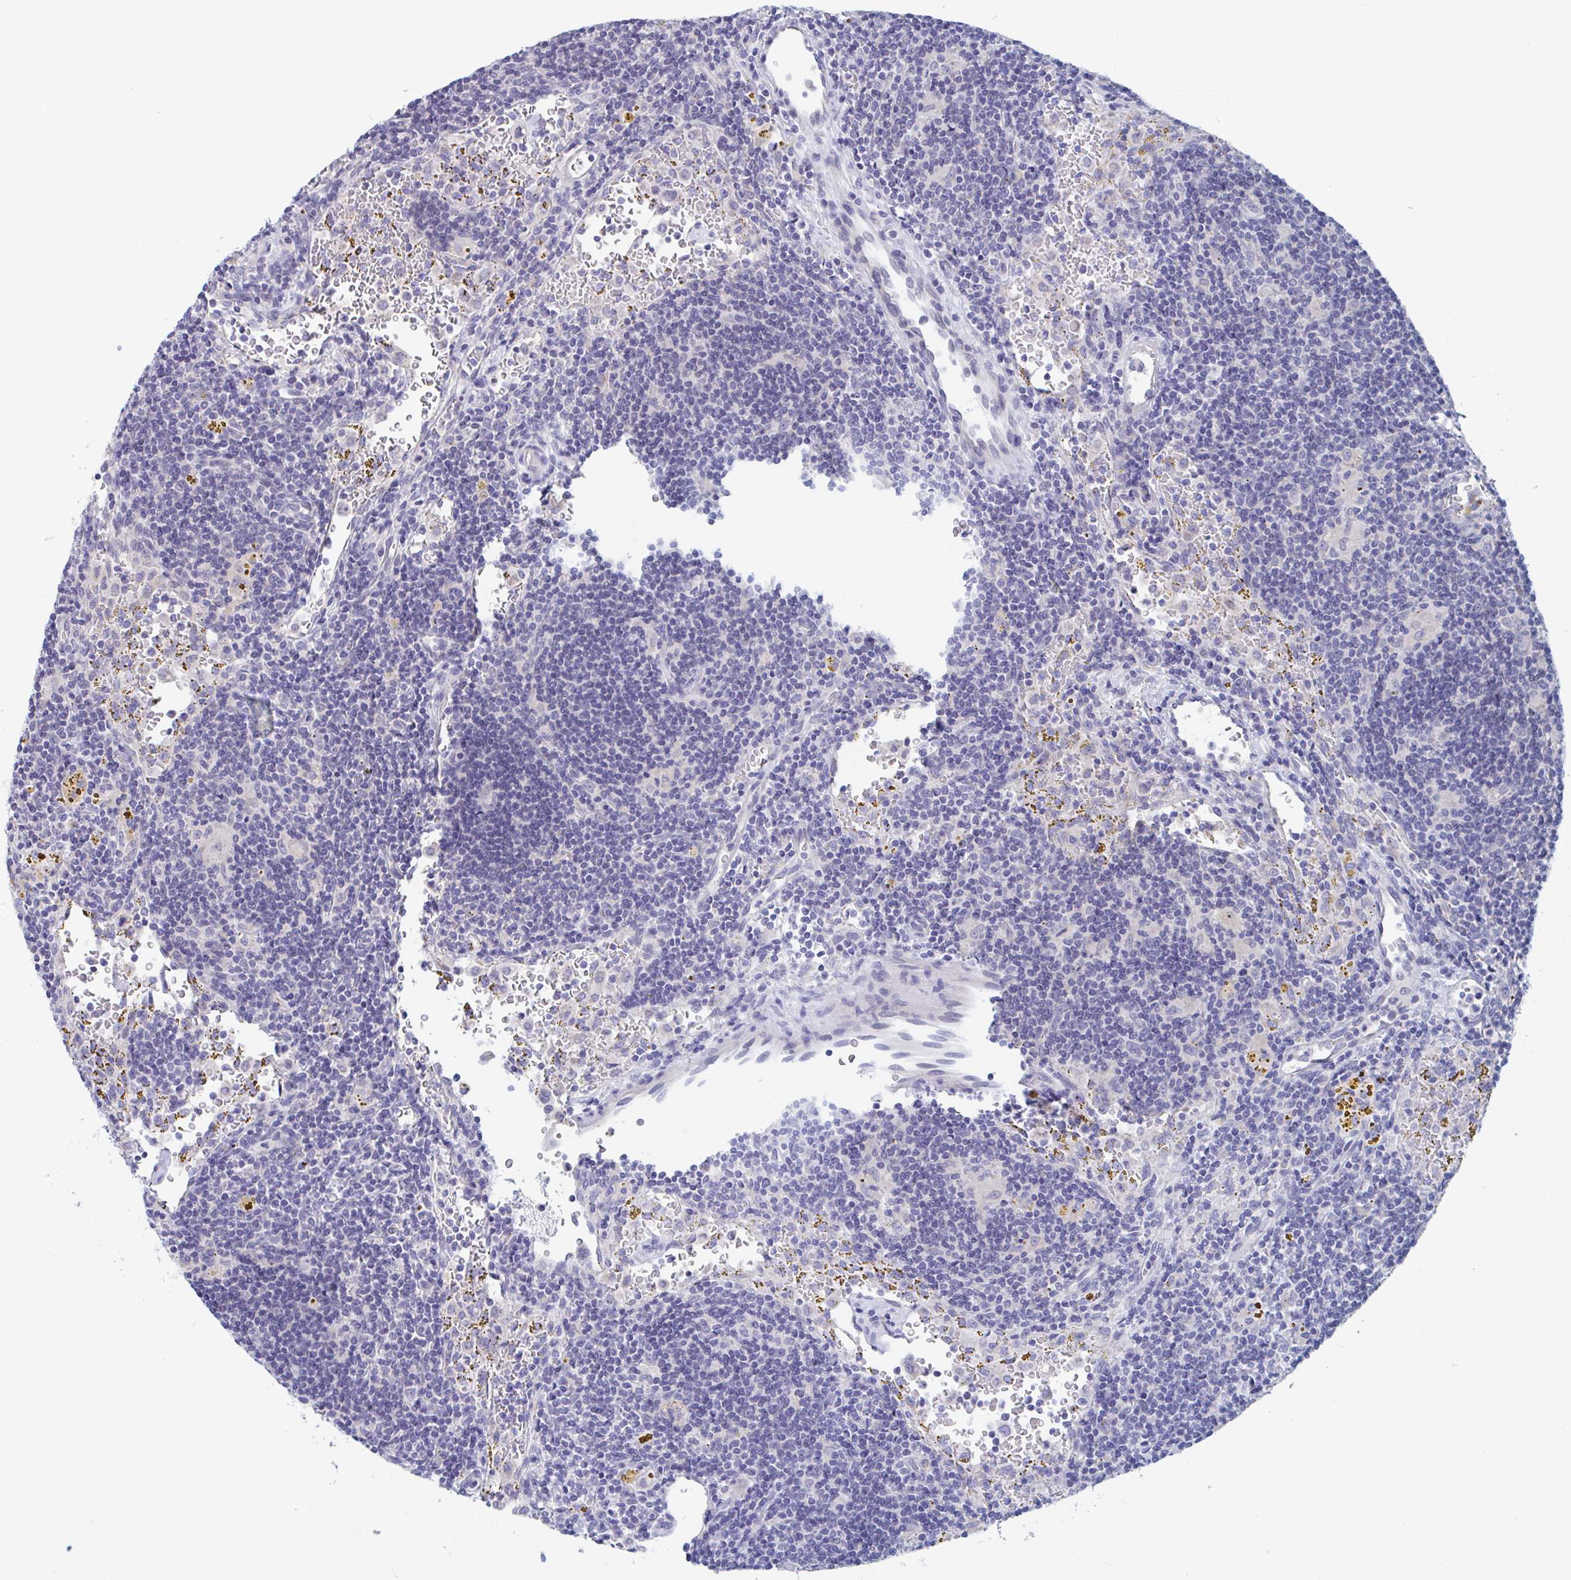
{"staining": {"intensity": "negative", "quantity": "none", "location": "none"}, "tissue": "lymphoma", "cell_type": "Tumor cells", "image_type": "cancer", "snomed": [{"axis": "morphology", "description": "Malignant lymphoma, non-Hodgkin's type, Low grade"}, {"axis": "topography", "description": "Spleen"}], "caption": "Tumor cells are negative for brown protein staining in lymphoma.", "gene": "UNKL", "patient": {"sex": "female", "age": 70}}